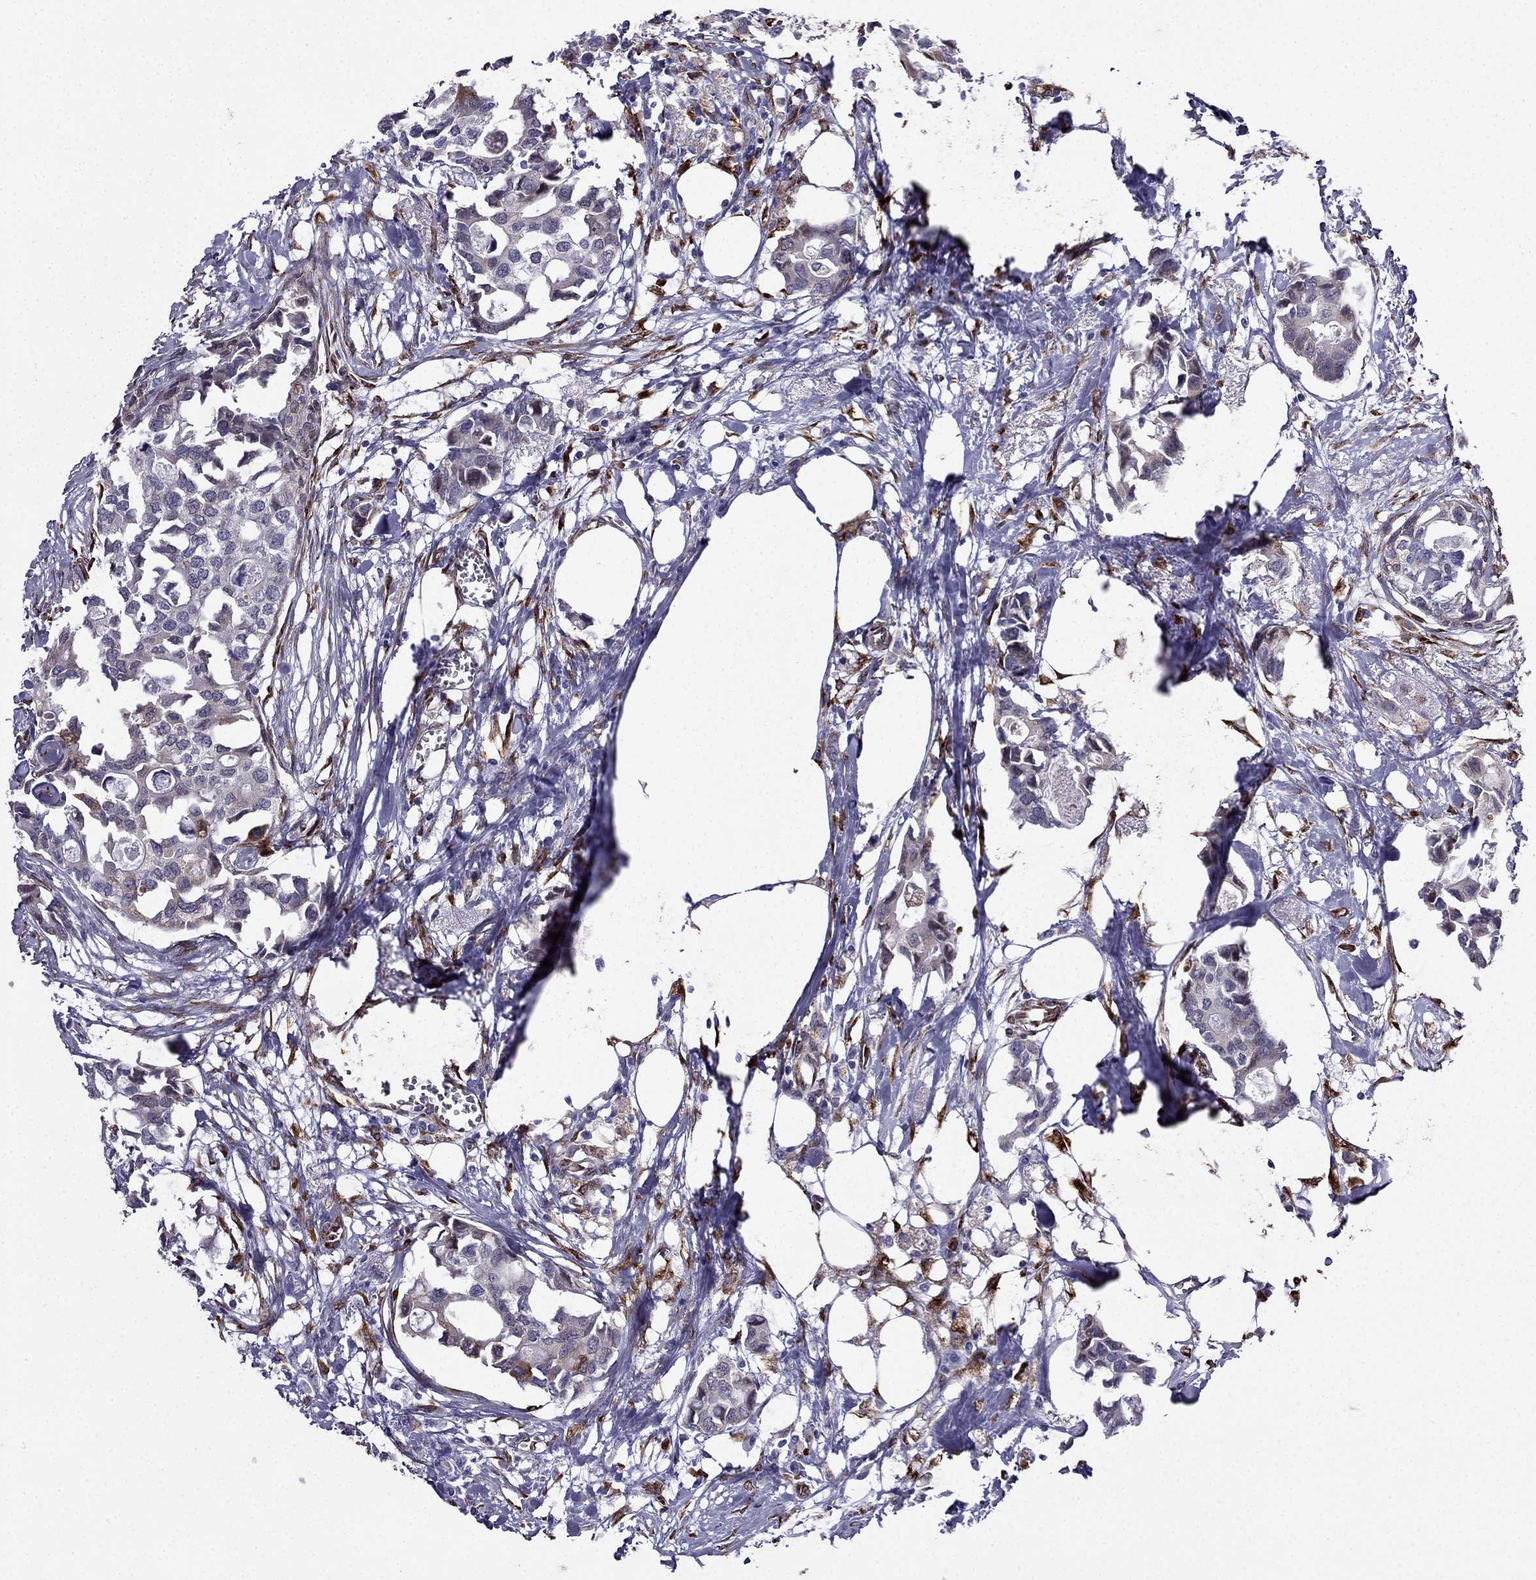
{"staining": {"intensity": "weak", "quantity": "<25%", "location": "cytoplasmic/membranous"}, "tissue": "breast cancer", "cell_type": "Tumor cells", "image_type": "cancer", "snomed": [{"axis": "morphology", "description": "Duct carcinoma"}, {"axis": "topography", "description": "Breast"}], "caption": "IHC of breast intraductal carcinoma shows no expression in tumor cells. (DAB immunohistochemistry (IHC) visualized using brightfield microscopy, high magnification).", "gene": "IKBIP", "patient": {"sex": "female", "age": 83}}